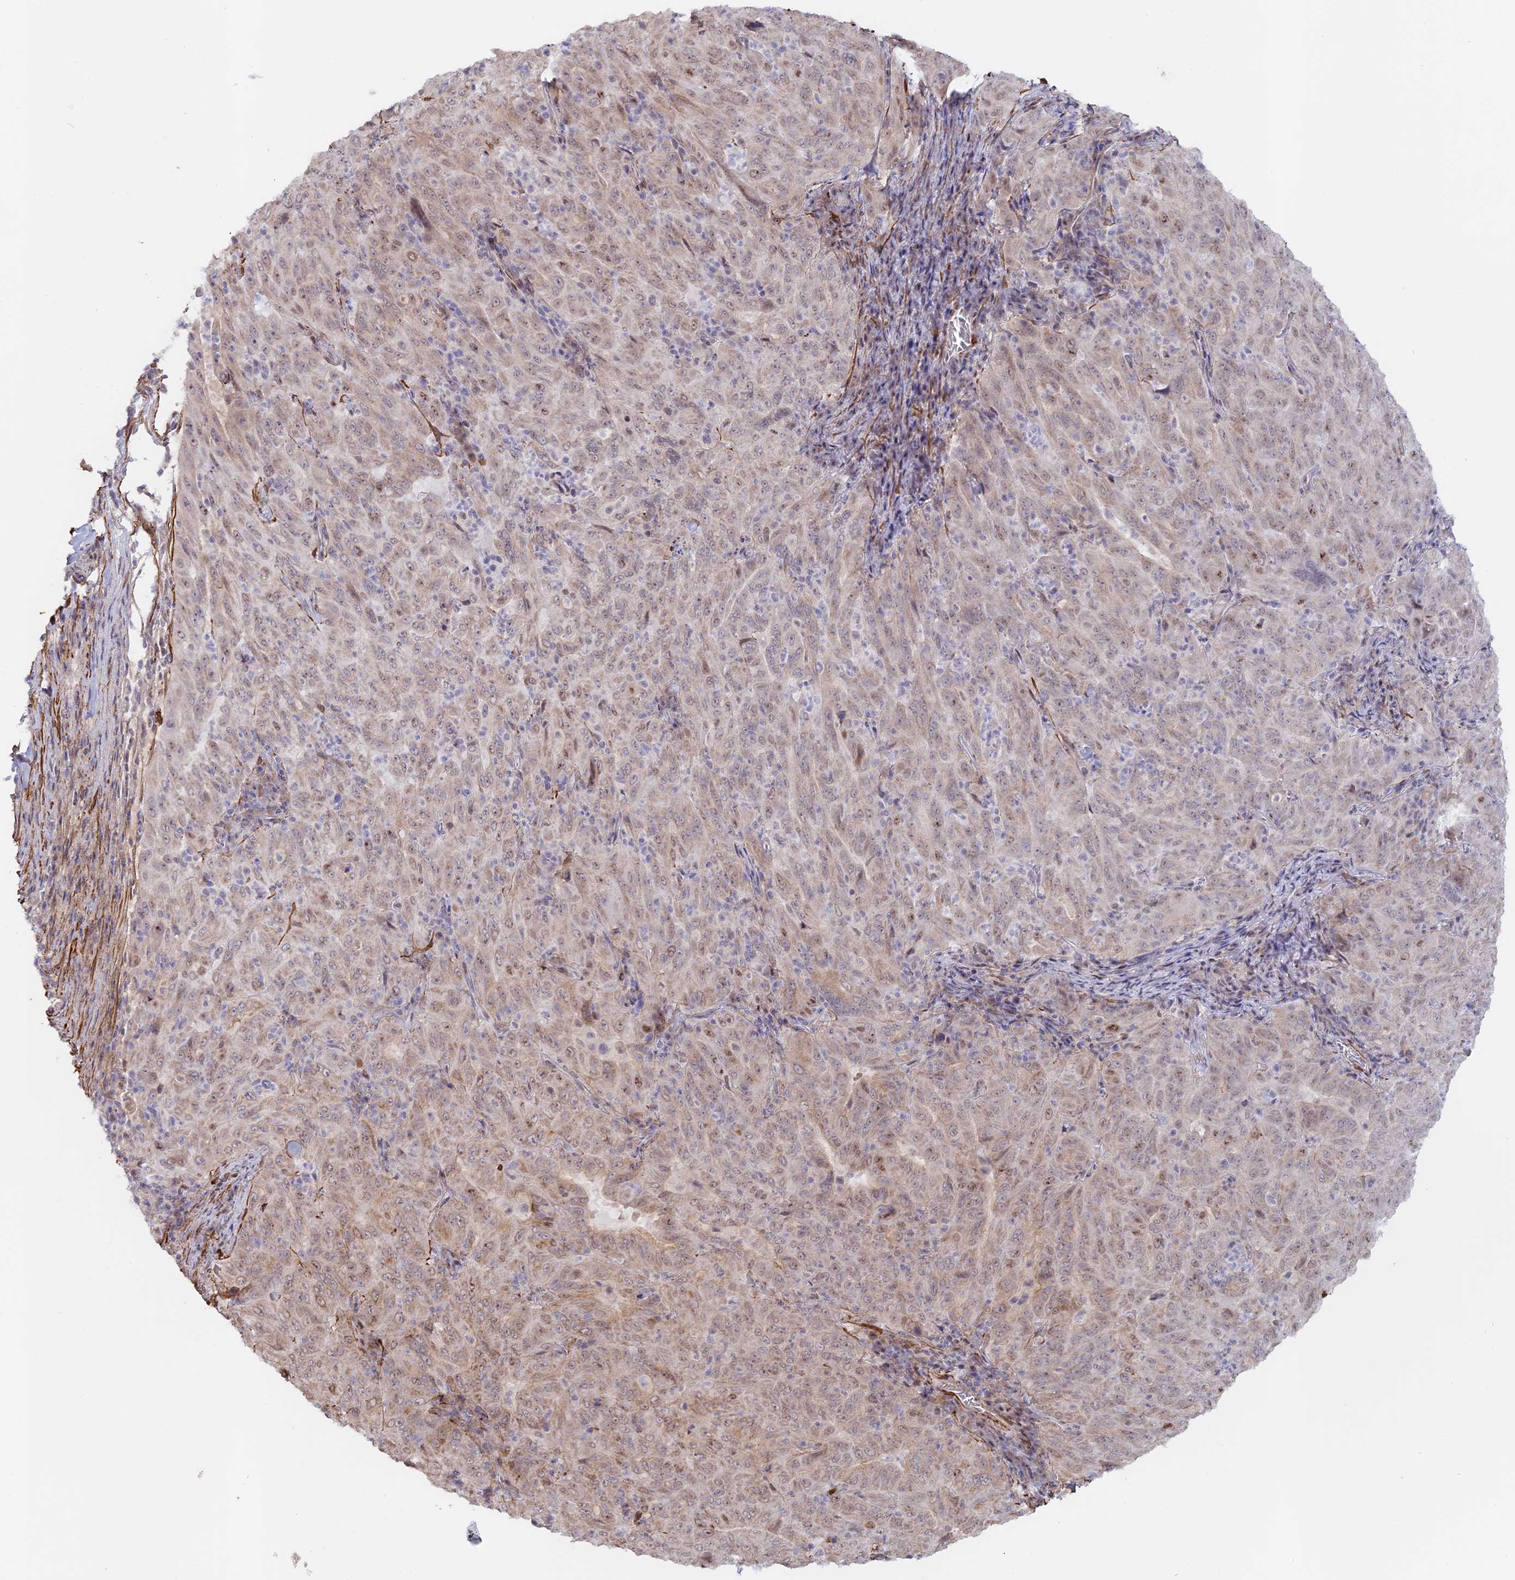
{"staining": {"intensity": "weak", "quantity": "25%-75%", "location": "cytoplasmic/membranous,nuclear"}, "tissue": "pancreatic cancer", "cell_type": "Tumor cells", "image_type": "cancer", "snomed": [{"axis": "morphology", "description": "Adenocarcinoma, NOS"}, {"axis": "topography", "description": "Pancreas"}], "caption": "A histopathology image of adenocarcinoma (pancreatic) stained for a protein exhibits weak cytoplasmic/membranous and nuclear brown staining in tumor cells. The staining was performed using DAB to visualize the protein expression in brown, while the nuclei were stained in blue with hematoxylin (Magnification: 20x).", "gene": "CCDC154", "patient": {"sex": "male", "age": 63}}